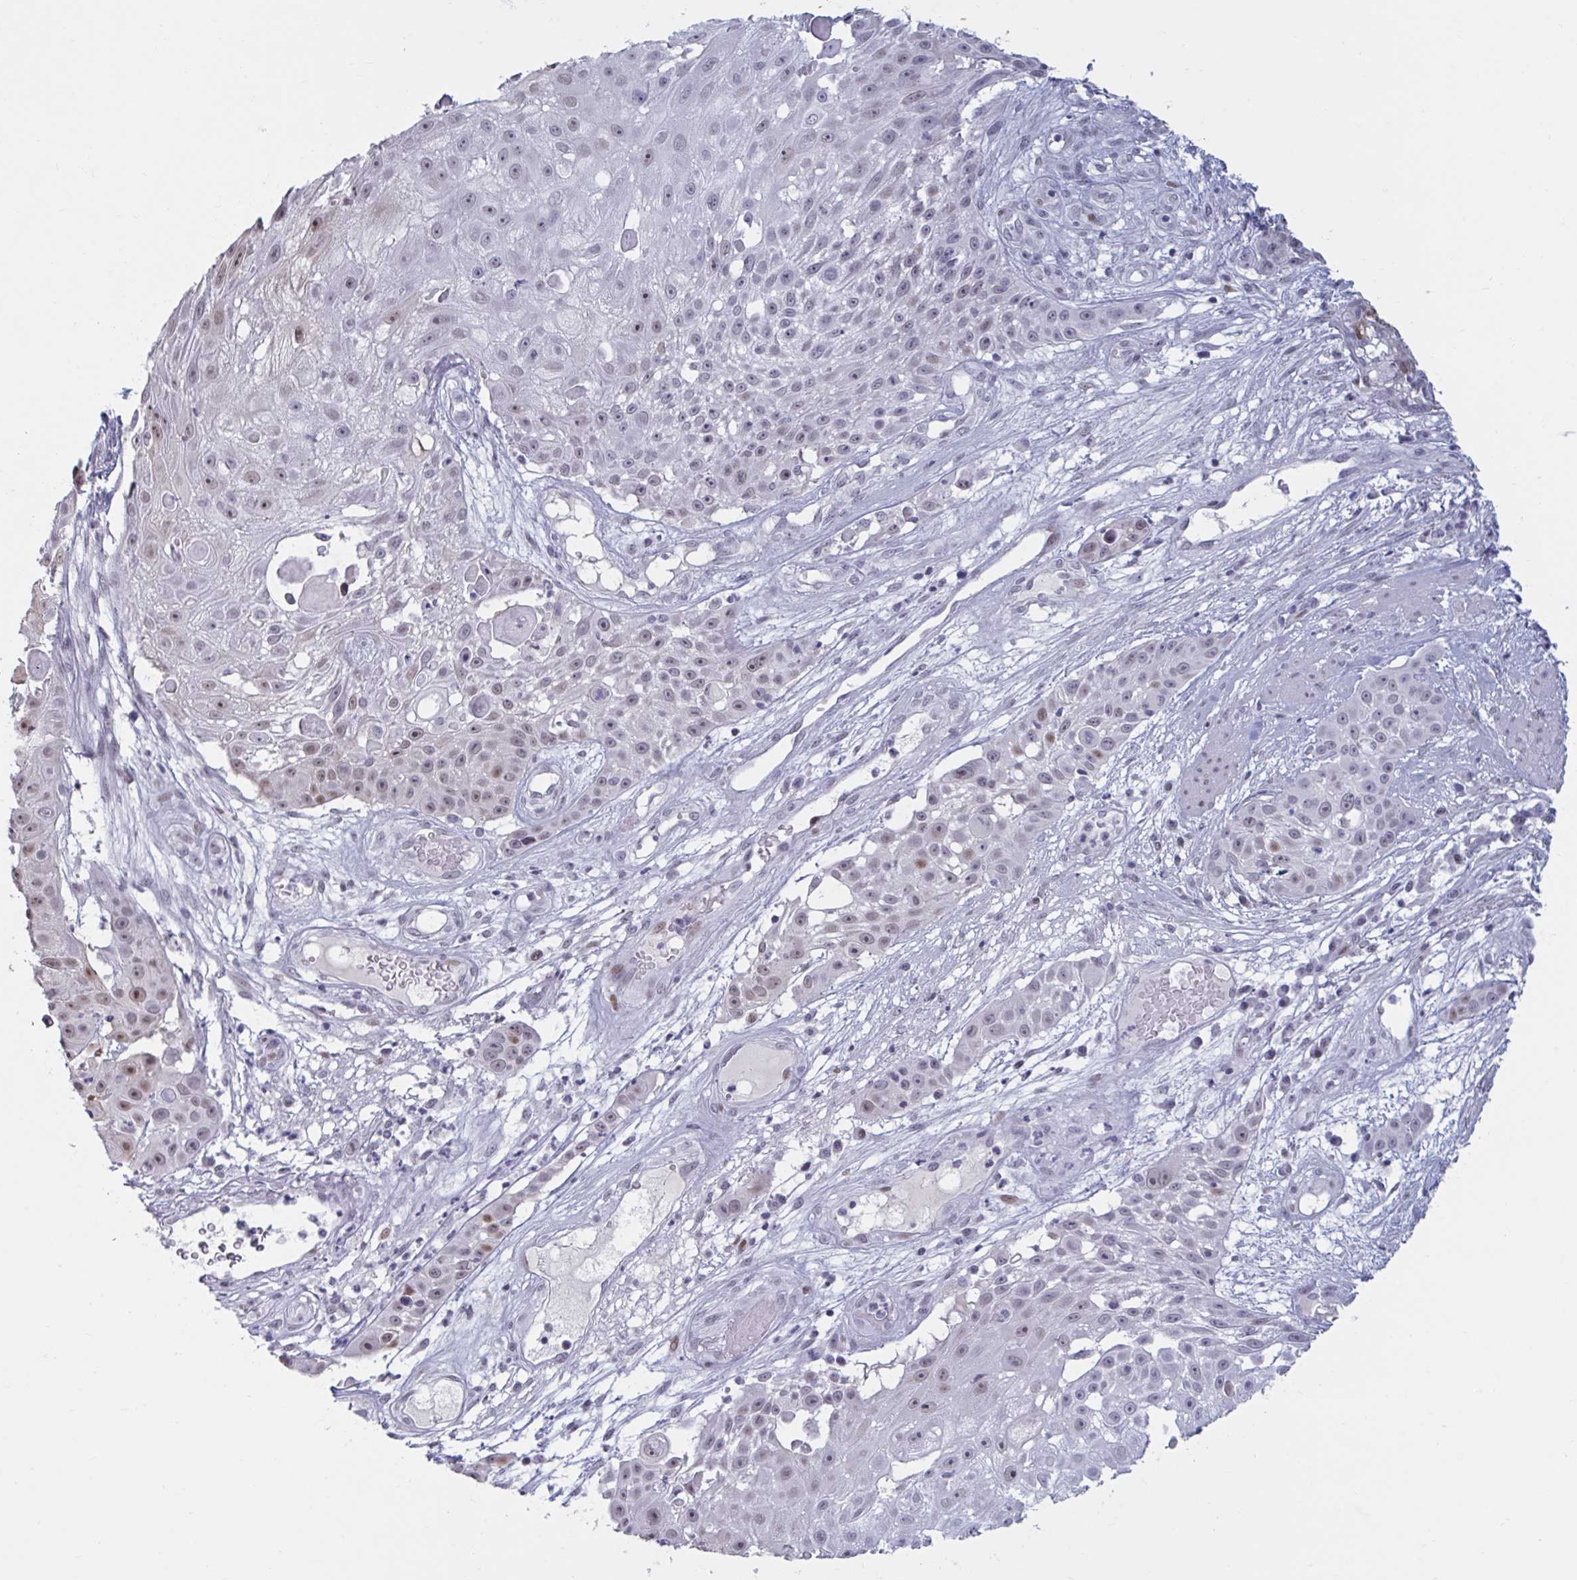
{"staining": {"intensity": "weak", "quantity": ">75%", "location": "nuclear"}, "tissue": "skin cancer", "cell_type": "Tumor cells", "image_type": "cancer", "snomed": [{"axis": "morphology", "description": "Squamous cell carcinoma, NOS"}, {"axis": "topography", "description": "Skin"}], "caption": "Protein analysis of skin cancer (squamous cell carcinoma) tissue shows weak nuclear staining in approximately >75% of tumor cells.", "gene": "HSD17B6", "patient": {"sex": "female", "age": 86}}